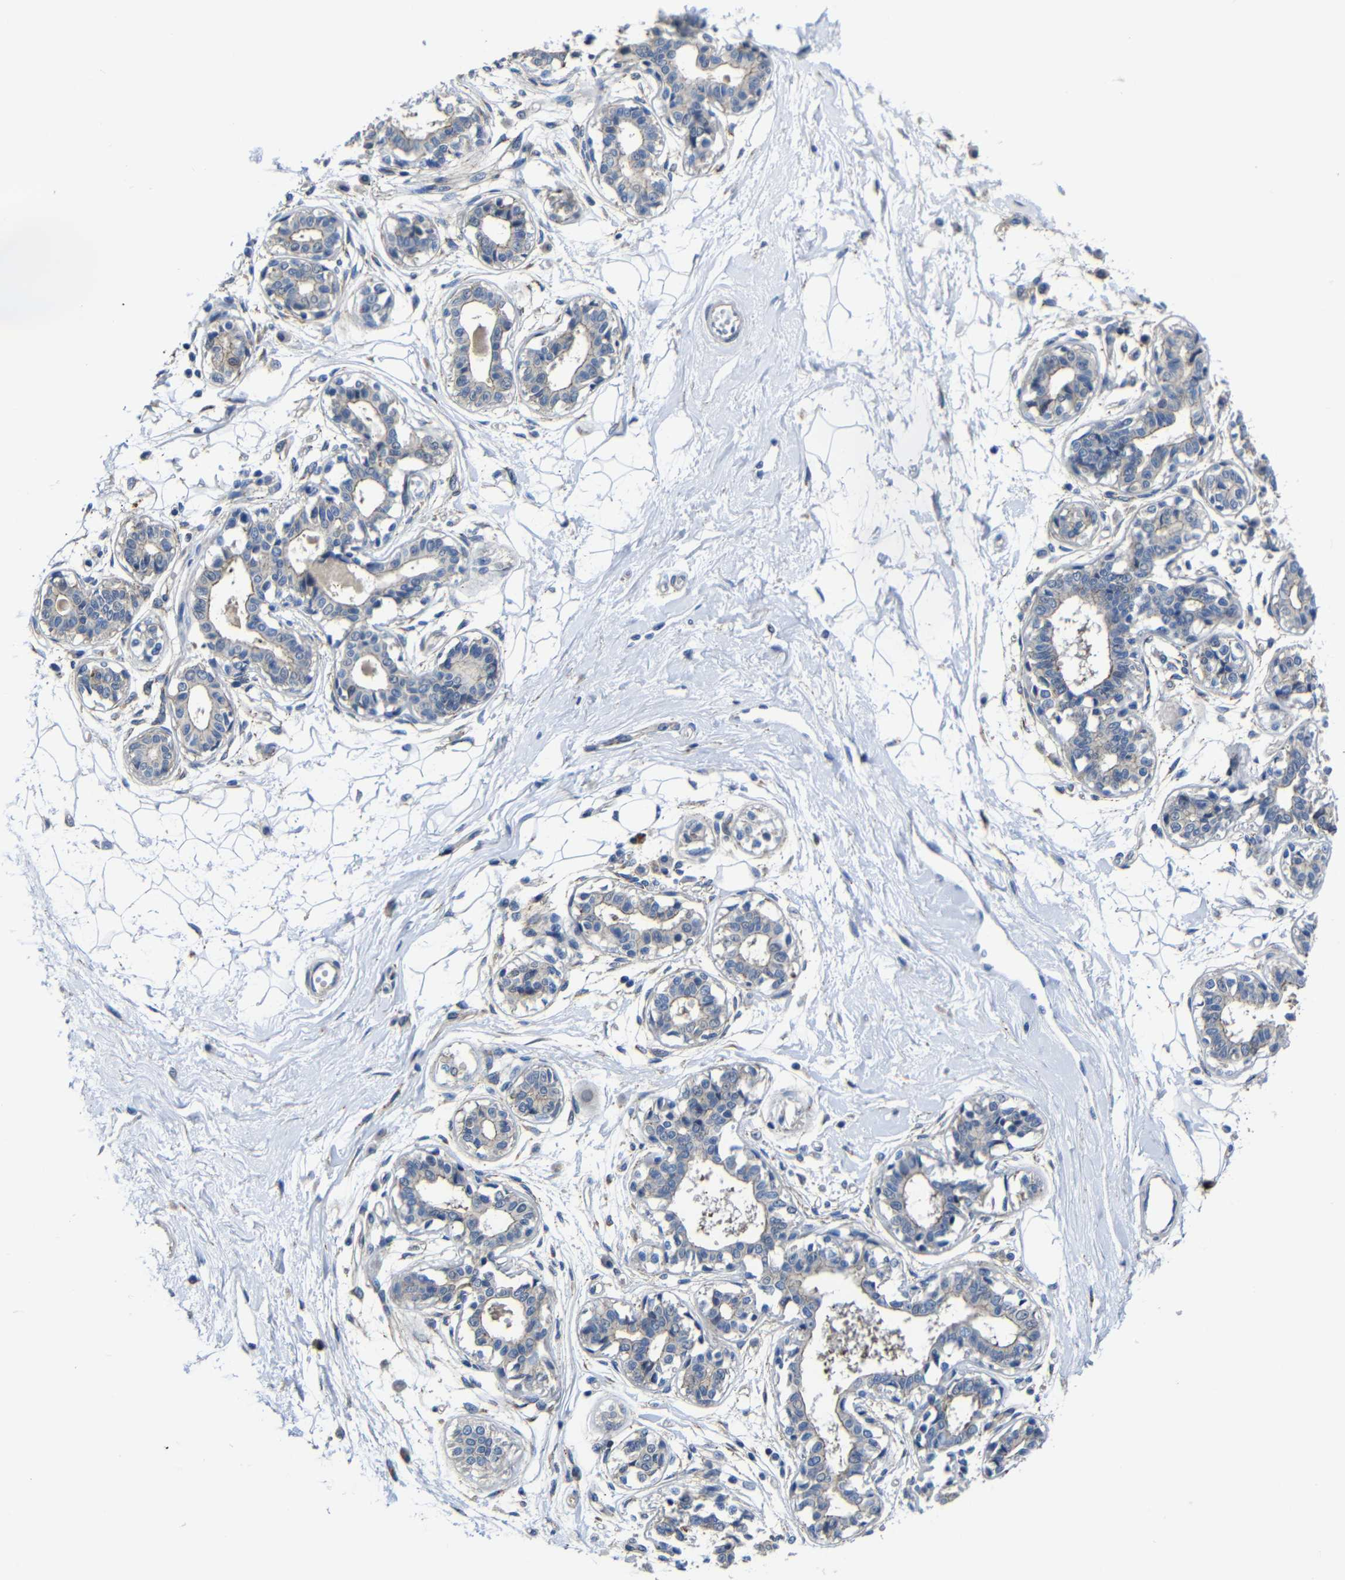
{"staining": {"intensity": "negative", "quantity": "none", "location": "none"}, "tissue": "breast", "cell_type": "Adipocytes", "image_type": "normal", "snomed": [{"axis": "morphology", "description": "Normal tissue, NOS"}, {"axis": "topography", "description": "Breast"}], "caption": "Immunohistochemical staining of normal breast exhibits no significant staining in adipocytes.", "gene": "AFDN", "patient": {"sex": "female", "age": 45}}